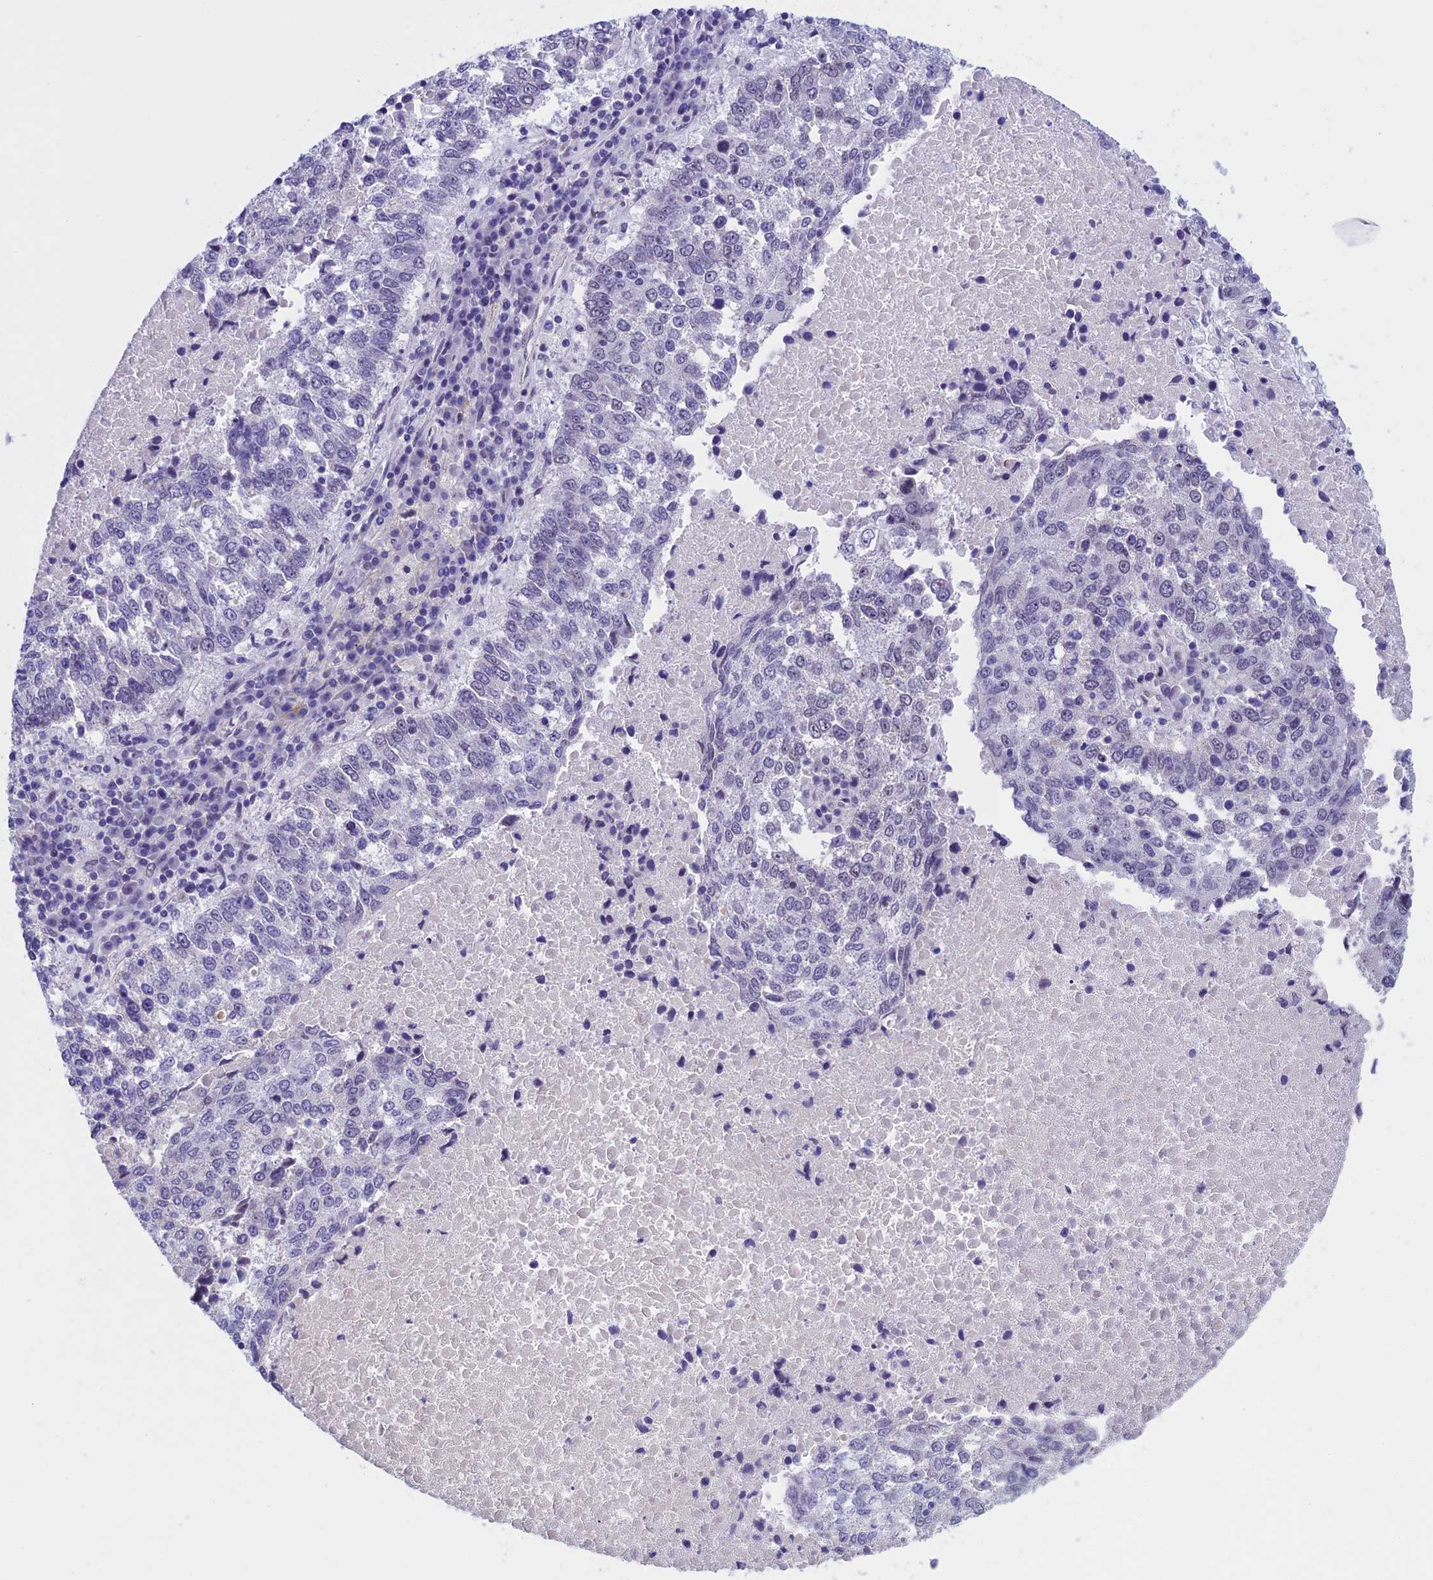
{"staining": {"intensity": "negative", "quantity": "none", "location": "none"}, "tissue": "lung cancer", "cell_type": "Tumor cells", "image_type": "cancer", "snomed": [{"axis": "morphology", "description": "Squamous cell carcinoma, NOS"}, {"axis": "topography", "description": "Lung"}], "caption": "Protein analysis of squamous cell carcinoma (lung) reveals no significant positivity in tumor cells. Nuclei are stained in blue.", "gene": "NIPBL", "patient": {"sex": "male", "age": 73}}